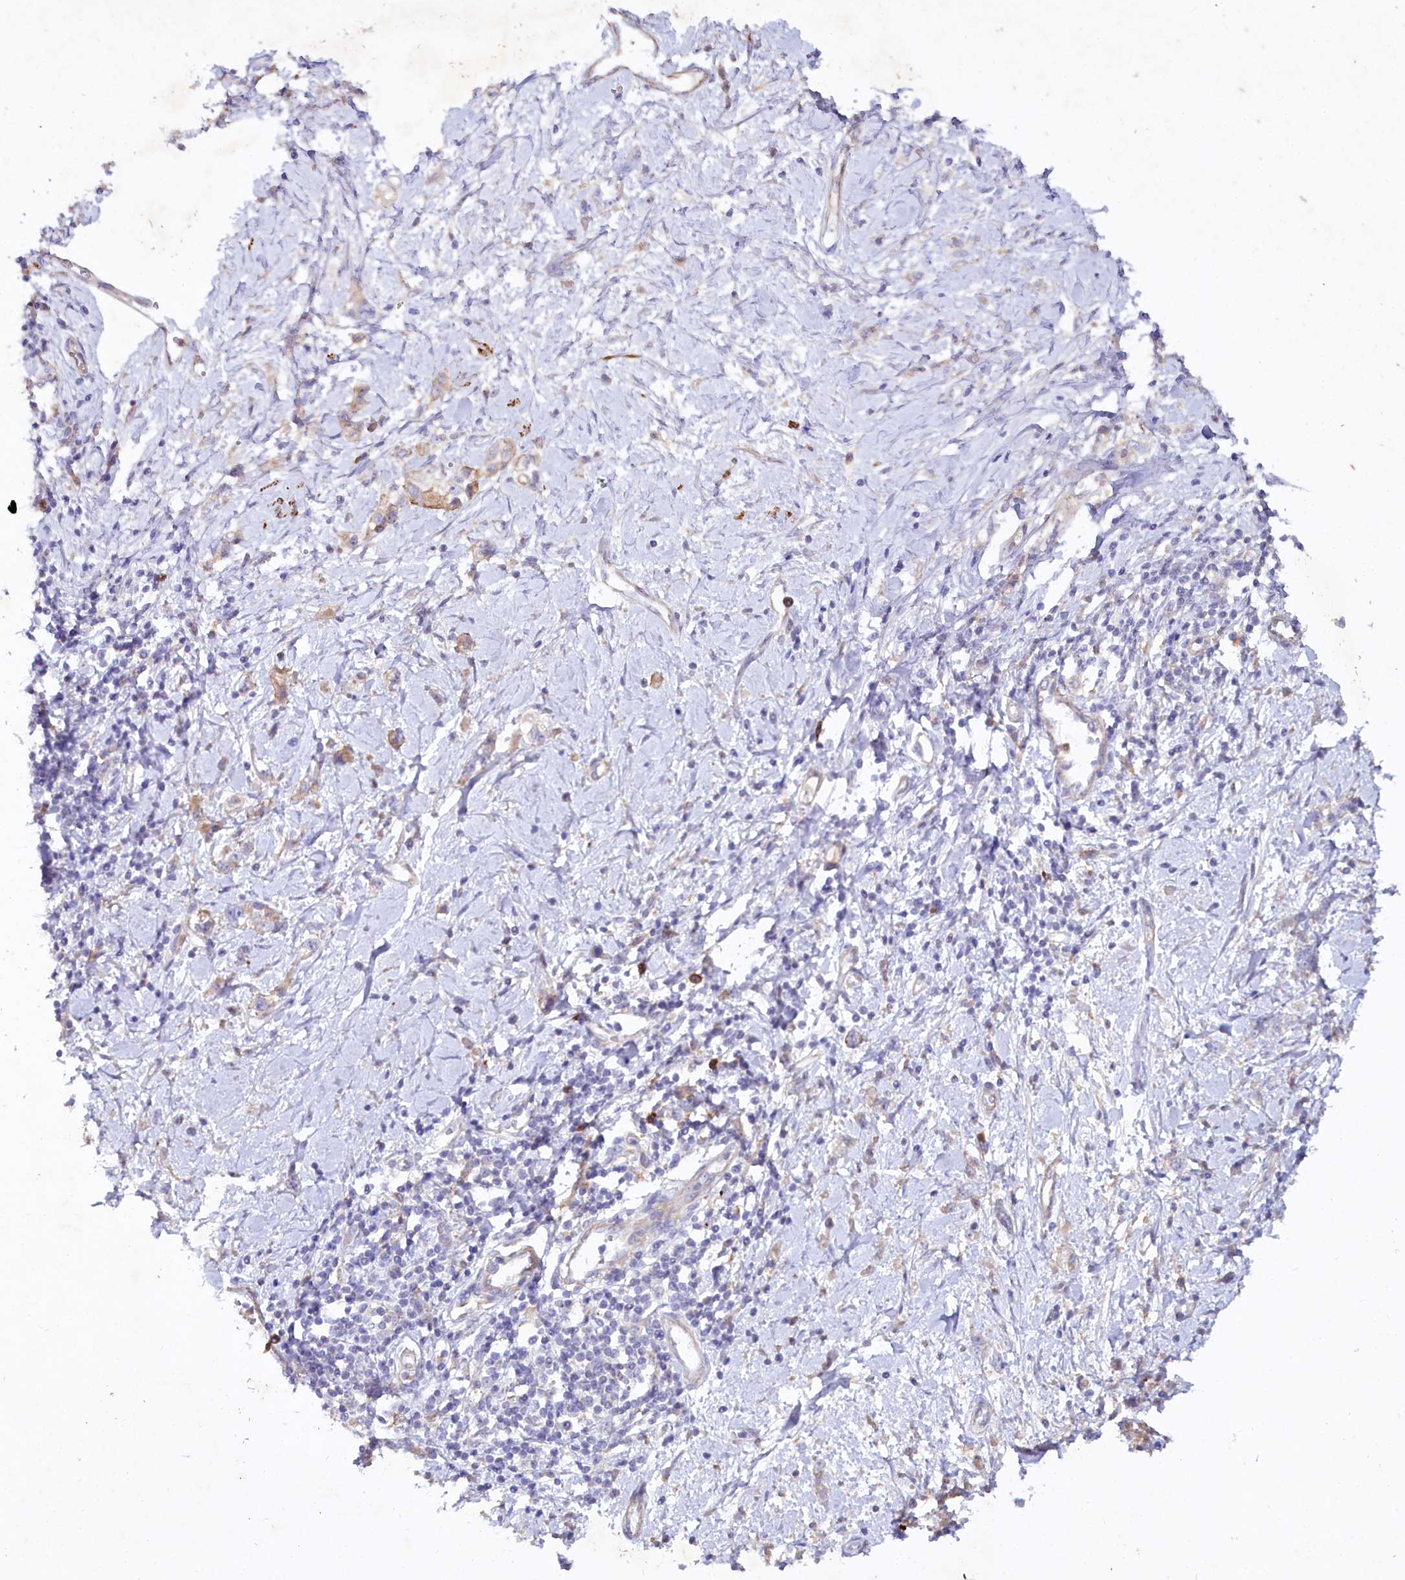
{"staining": {"intensity": "weak", "quantity": "25%-75%", "location": "cytoplasmic/membranous"}, "tissue": "stomach cancer", "cell_type": "Tumor cells", "image_type": "cancer", "snomed": [{"axis": "morphology", "description": "Adenocarcinoma, NOS"}, {"axis": "topography", "description": "Stomach"}], "caption": "Immunohistochemical staining of human stomach cancer displays low levels of weak cytoplasmic/membranous protein expression in about 25%-75% of tumor cells.", "gene": "ALDH3B1", "patient": {"sex": "female", "age": 76}}